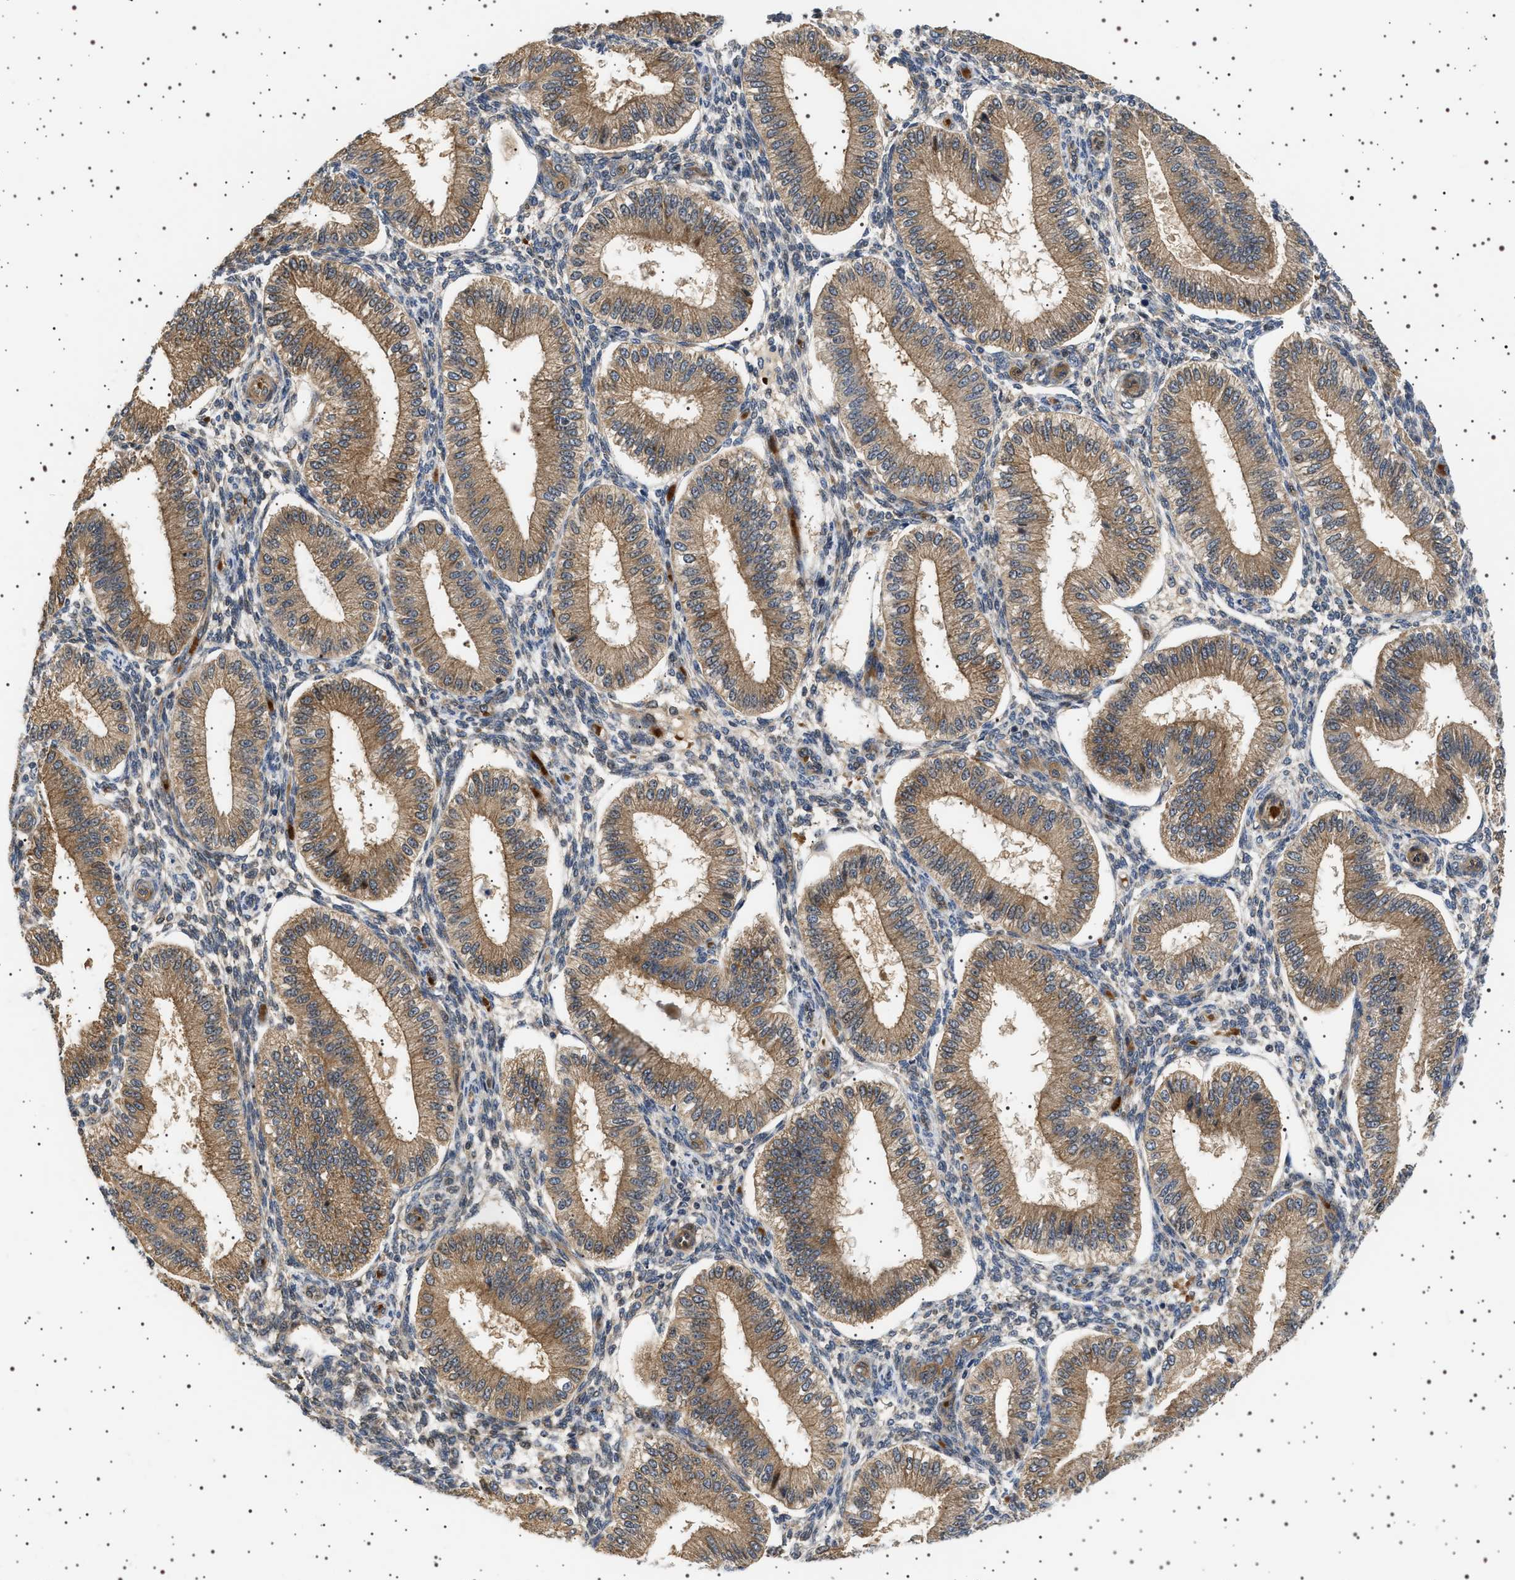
{"staining": {"intensity": "moderate", "quantity": "<25%", "location": "nuclear"}, "tissue": "endometrium", "cell_type": "Cells in endometrial stroma", "image_type": "normal", "snomed": [{"axis": "morphology", "description": "Normal tissue, NOS"}, {"axis": "topography", "description": "Endometrium"}], "caption": "DAB (3,3'-diaminobenzidine) immunohistochemical staining of benign human endometrium shows moderate nuclear protein positivity in approximately <25% of cells in endometrial stroma.", "gene": "BAG3", "patient": {"sex": "female", "age": 39}}